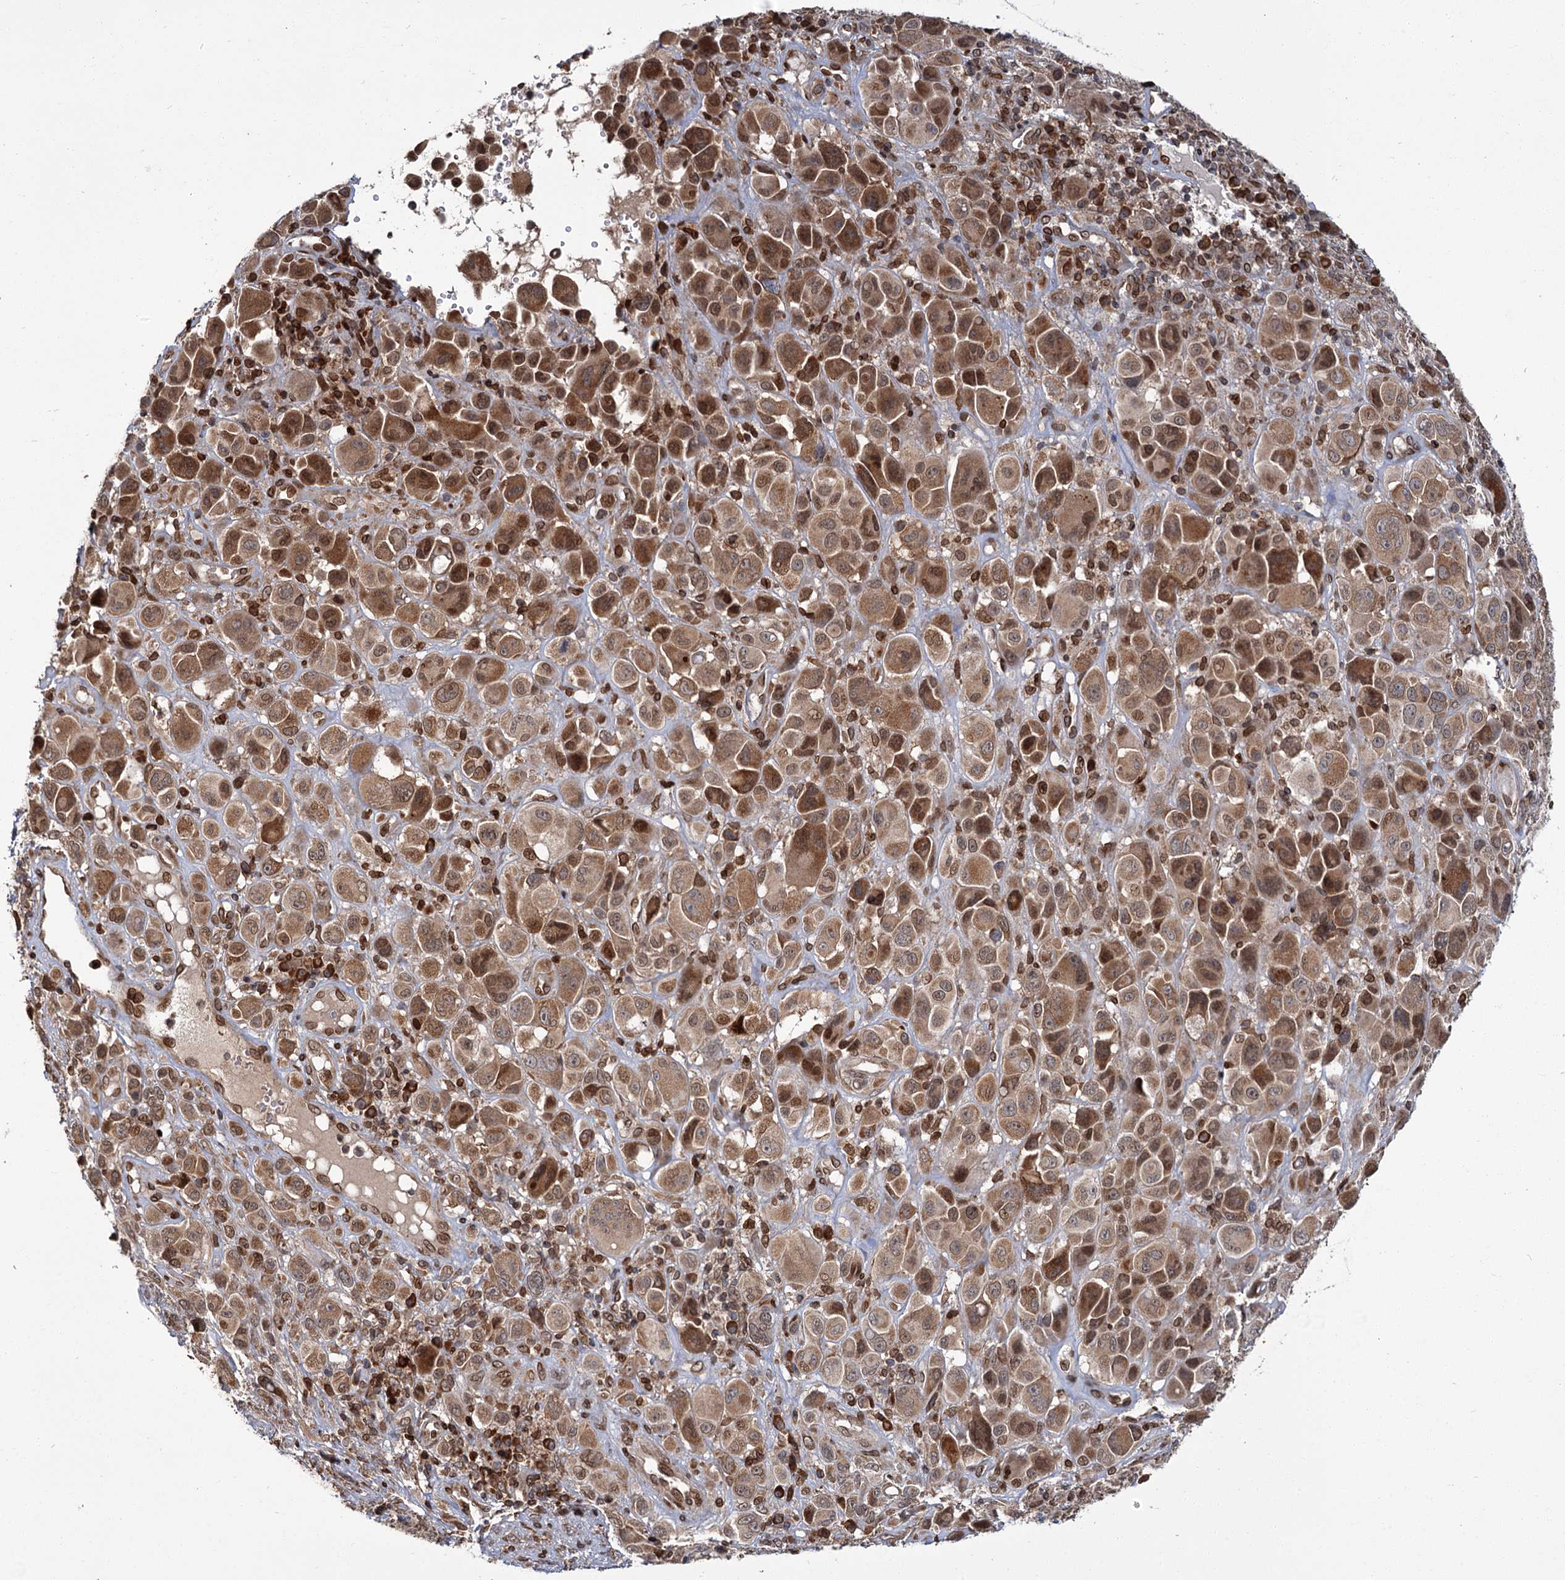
{"staining": {"intensity": "moderate", "quantity": ">75%", "location": "cytoplasmic/membranous,nuclear"}, "tissue": "melanoma", "cell_type": "Tumor cells", "image_type": "cancer", "snomed": [{"axis": "morphology", "description": "Malignant melanoma, NOS"}, {"axis": "topography", "description": "Skin of trunk"}], "caption": "Immunohistochemical staining of malignant melanoma shows medium levels of moderate cytoplasmic/membranous and nuclear positivity in about >75% of tumor cells. The protein of interest is shown in brown color, while the nuclei are stained blue.", "gene": "CFAP46", "patient": {"sex": "male", "age": 71}}